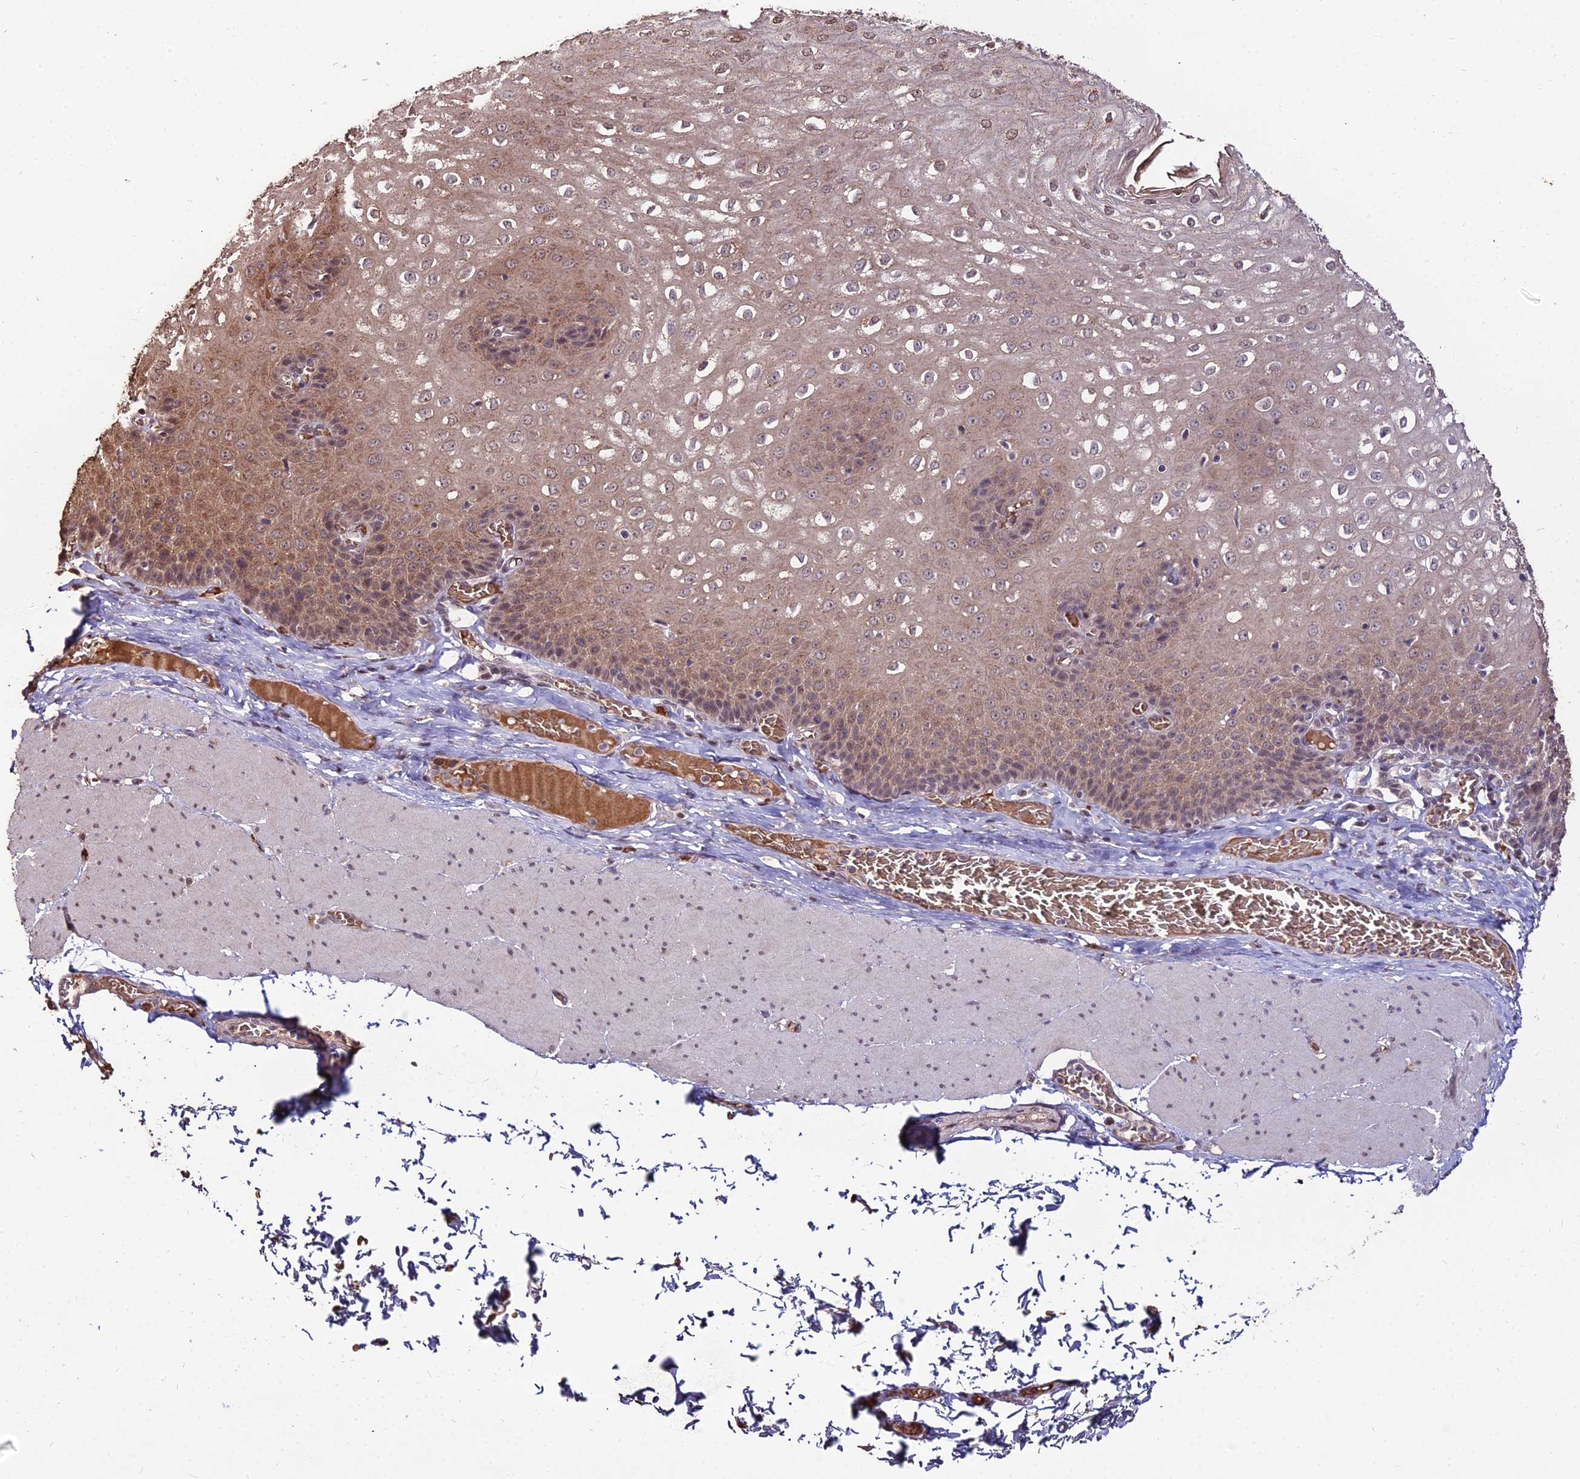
{"staining": {"intensity": "moderate", "quantity": ">75%", "location": "cytoplasmic/membranous,nuclear"}, "tissue": "esophagus", "cell_type": "Squamous epithelial cells", "image_type": "normal", "snomed": [{"axis": "morphology", "description": "Normal tissue, NOS"}, {"axis": "topography", "description": "Esophagus"}], "caption": "IHC staining of unremarkable esophagus, which displays medium levels of moderate cytoplasmic/membranous,nuclear positivity in approximately >75% of squamous epithelial cells indicating moderate cytoplasmic/membranous,nuclear protein positivity. The staining was performed using DAB (3,3'-diaminobenzidine) (brown) for protein detection and nuclei were counterstained in hematoxylin (blue).", "gene": "ZDBF2", "patient": {"sex": "male", "age": 60}}